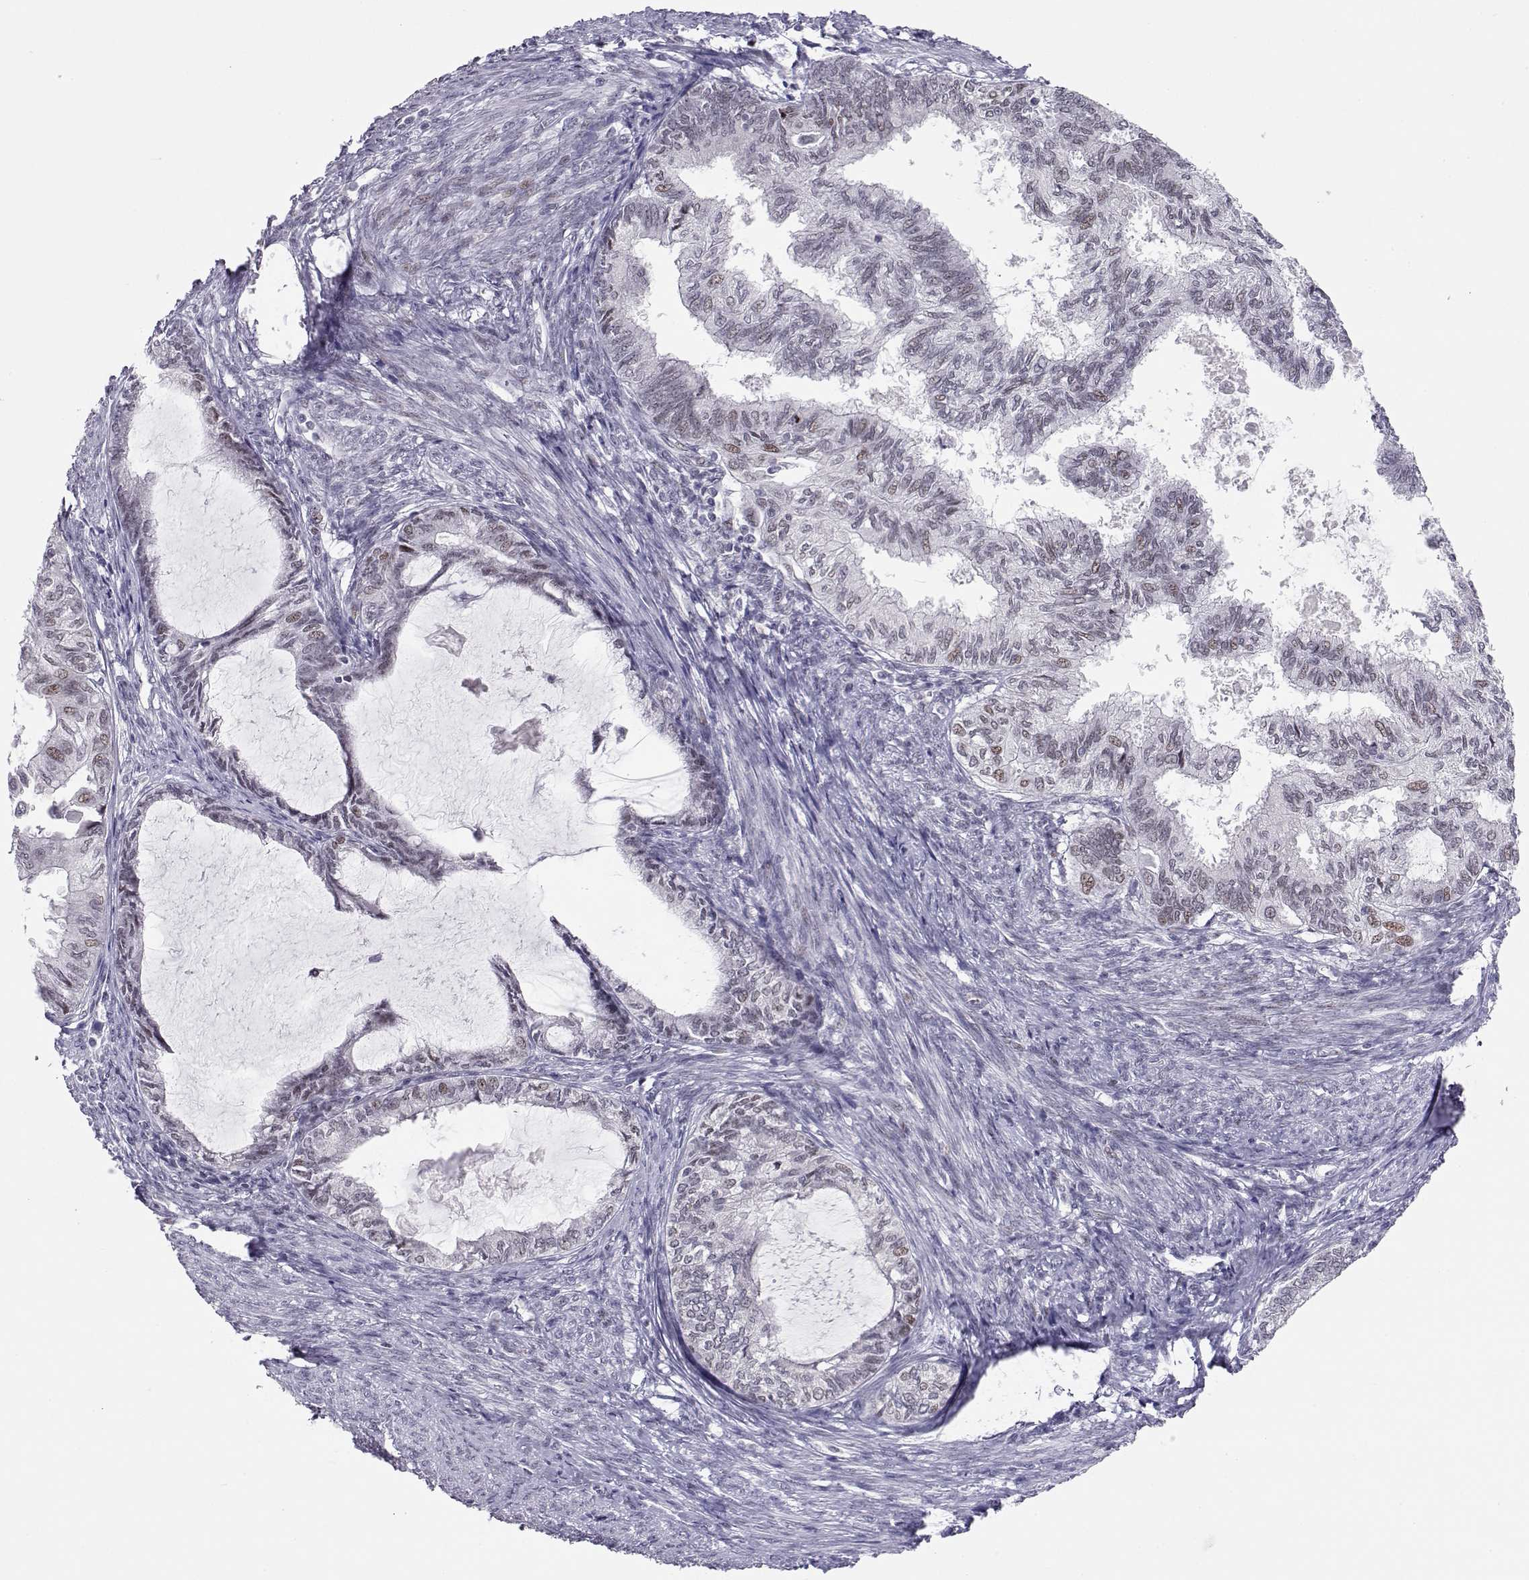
{"staining": {"intensity": "weak", "quantity": "<25%", "location": "nuclear"}, "tissue": "endometrial cancer", "cell_type": "Tumor cells", "image_type": "cancer", "snomed": [{"axis": "morphology", "description": "Adenocarcinoma, NOS"}, {"axis": "topography", "description": "Endometrium"}], "caption": "This is an immunohistochemistry (IHC) histopathology image of human endometrial cancer. There is no expression in tumor cells.", "gene": "SIX6", "patient": {"sex": "female", "age": 86}}